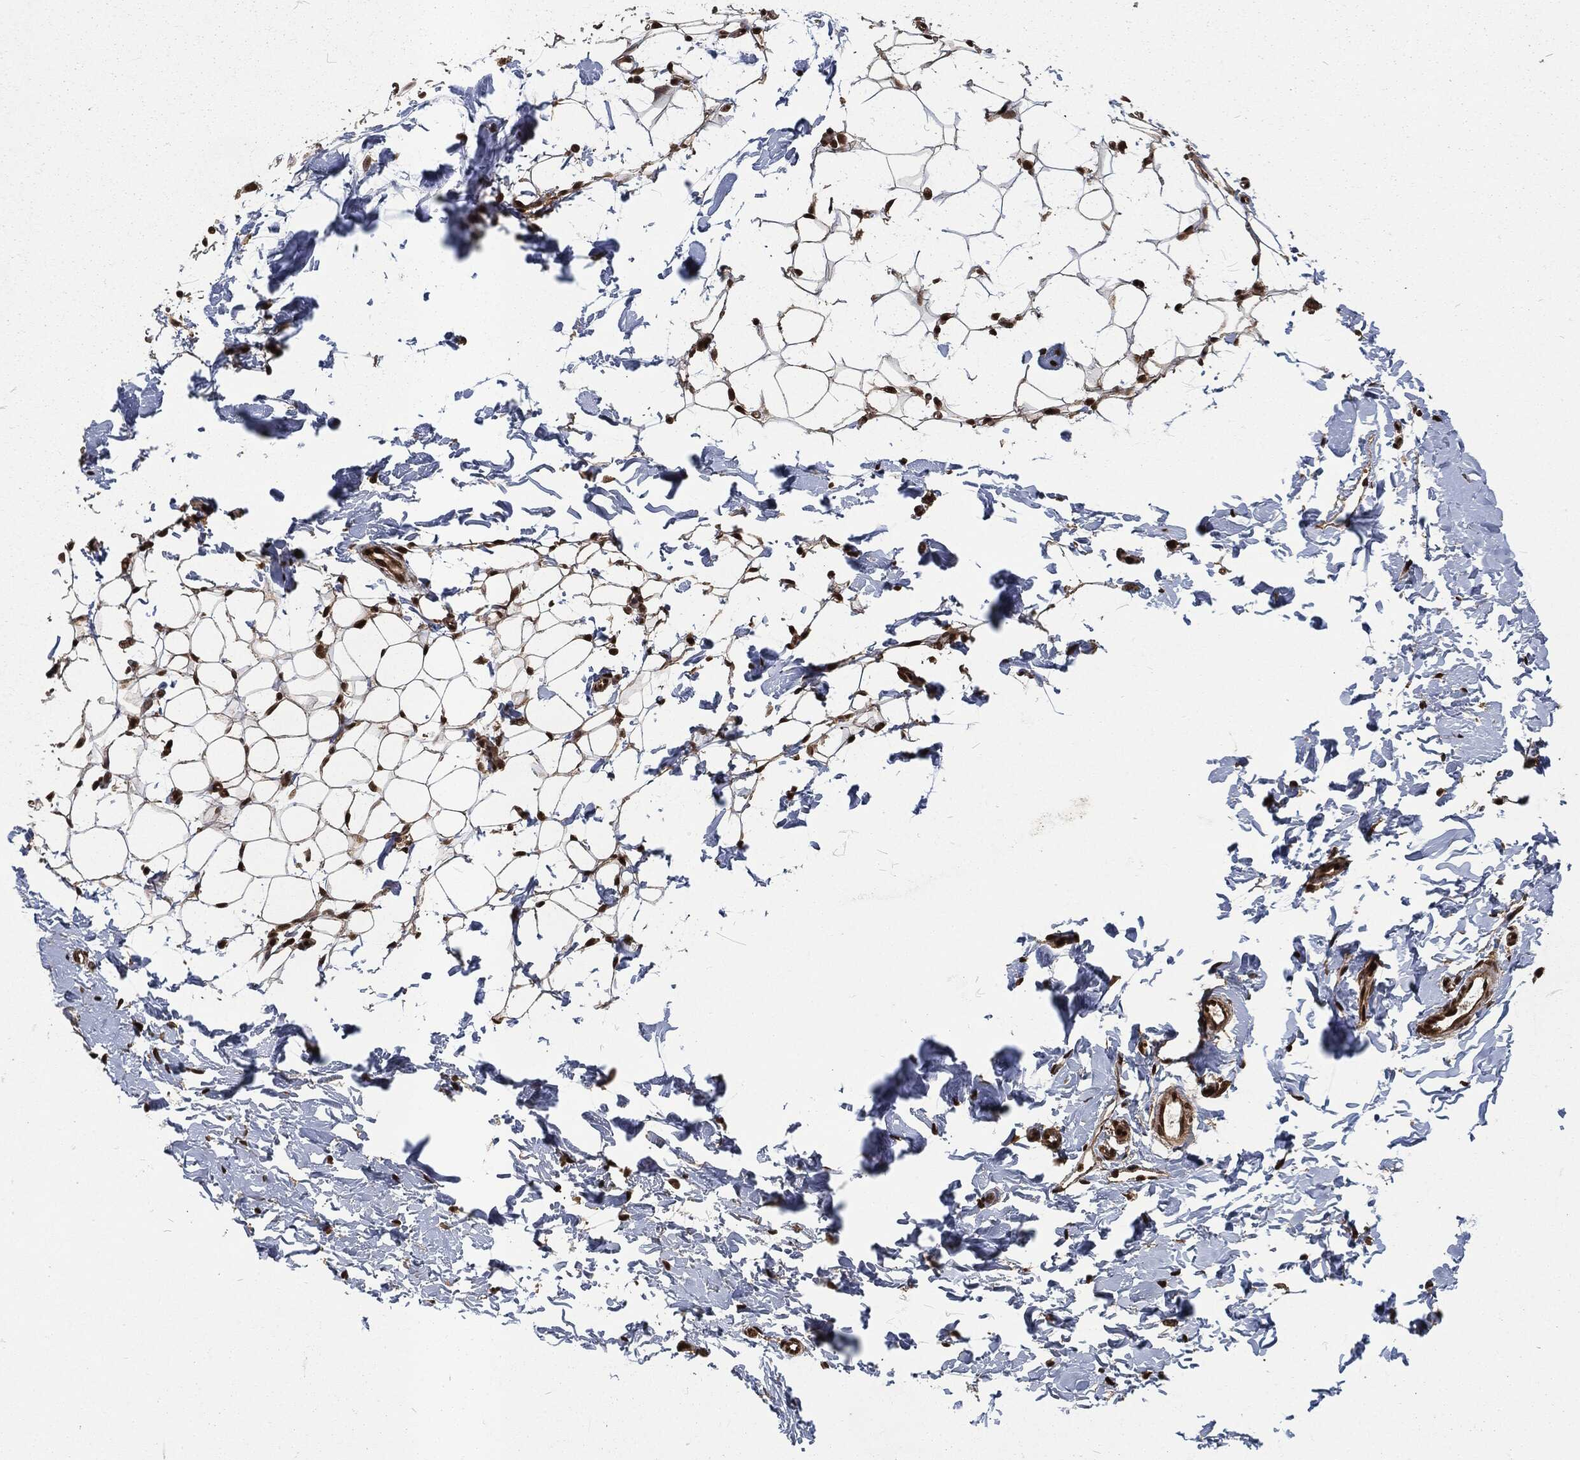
{"staining": {"intensity": "strong", "quantity": ">75%", "location": "nuclear"}, "tissue": "breast", "cell_type": "Adipocytes", "image_type": "normal", "snomed": [{"axis": "morphology", "description": "Normal tissue, NOS"}, {"axis": "topography", "description": "Breast"}], "caption": "Normal breast was stained to show a protein in brown. There is high levels of strong nuclear staining in about >75% of adipocytes. The protein is stained brown, and the nuclei are stained in blue (DAB IHC with brightfield microscopy, high magnification).", "gene": "NGRN", "patient": {"sex": "female", "age": 37}}